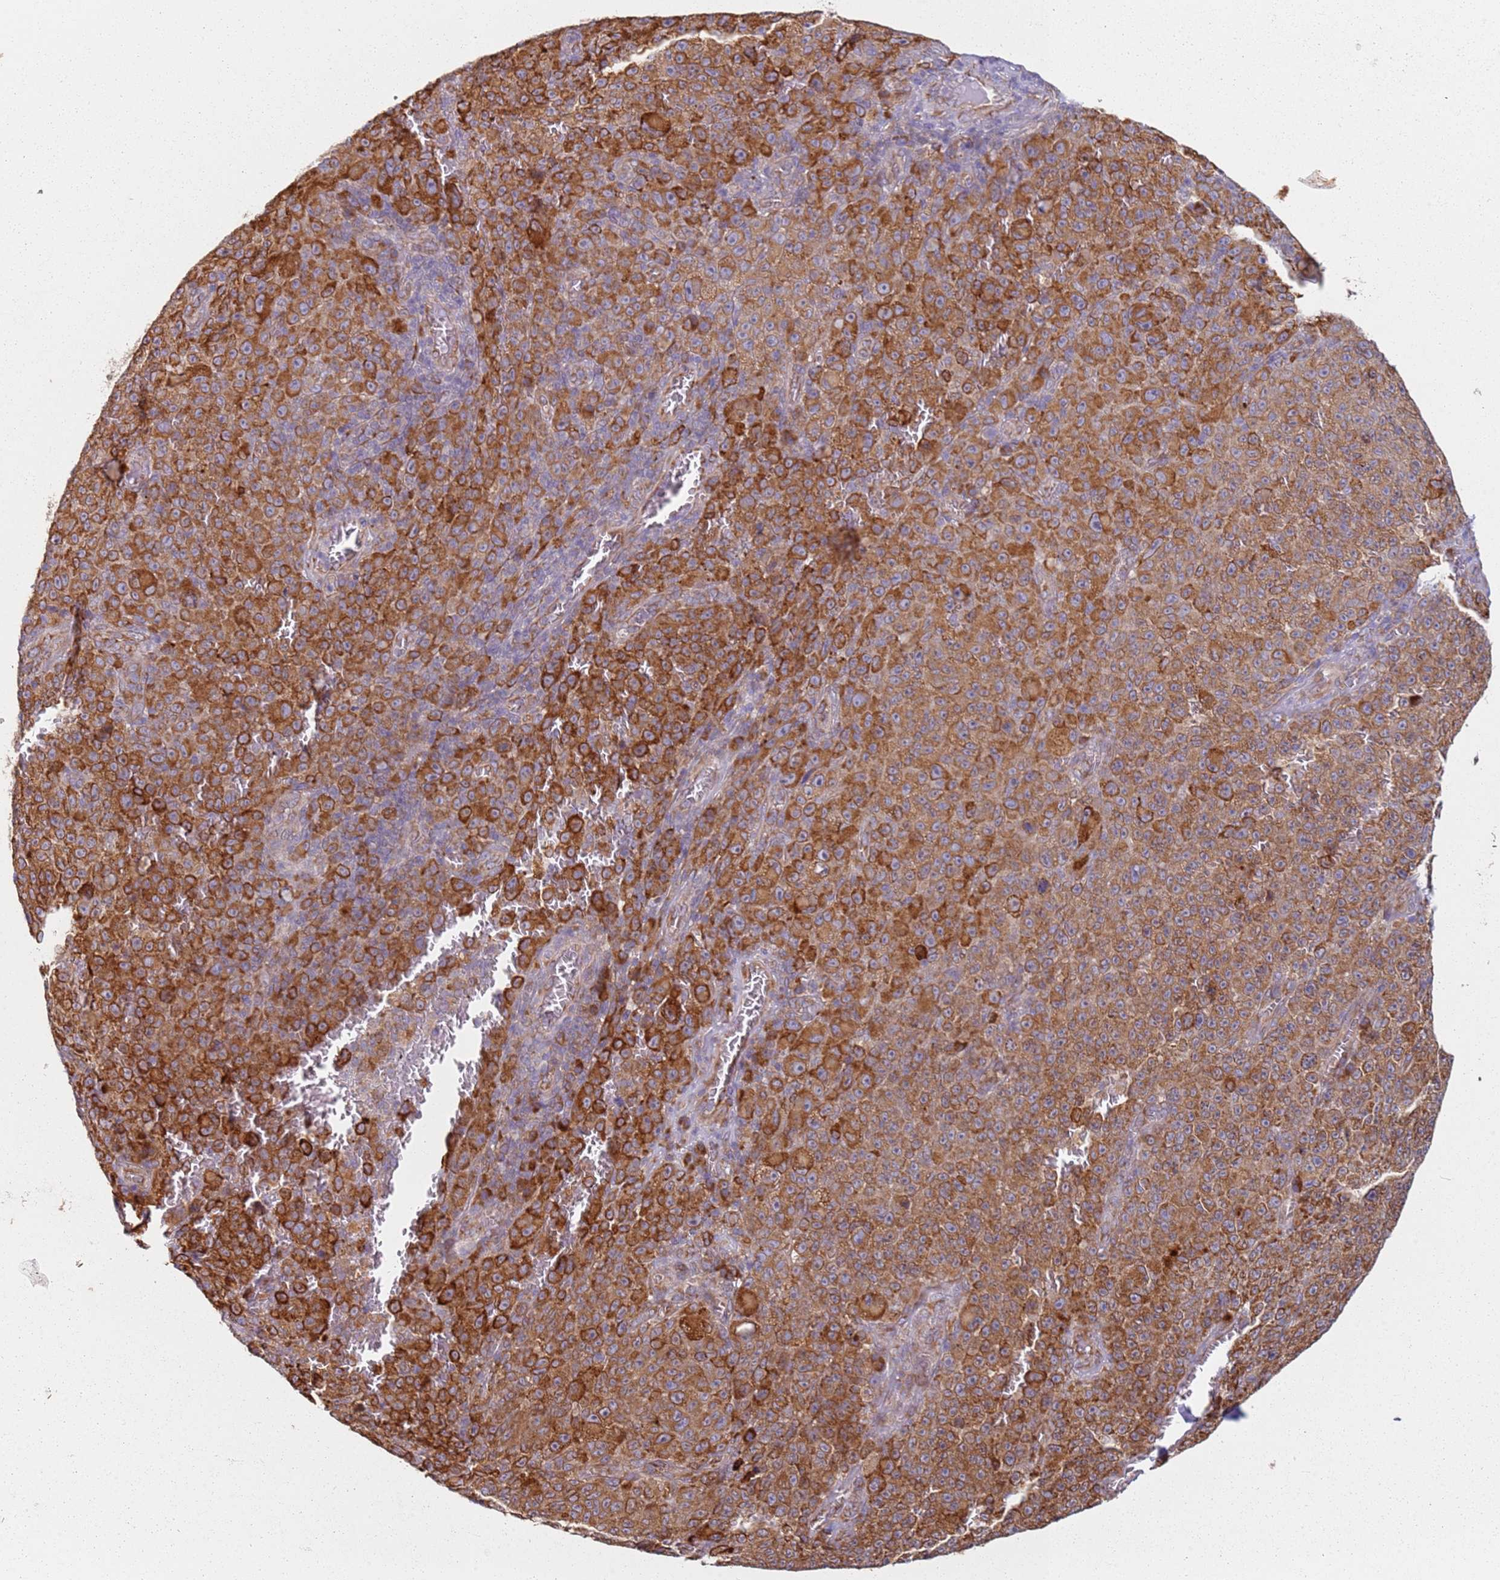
{"staining": {"intensity": "strong", "quantity": ">75%", "location": "cytoplasmic/membranous"}, "tissue": "melanoma", "cell_type": "Tumor cells", "image_type": "cancer", "snomed": [{"axis": "morphology", "description": "Malignant melanoma, NOS"}, {"axis": "topography", "description": "Skin"}], "caption": "Malignant melanoma stained with a protein marker shows strong staining in tumor cells.", "gene": "ARFRP1", "patient": {"sex": "female", "age": 82}}